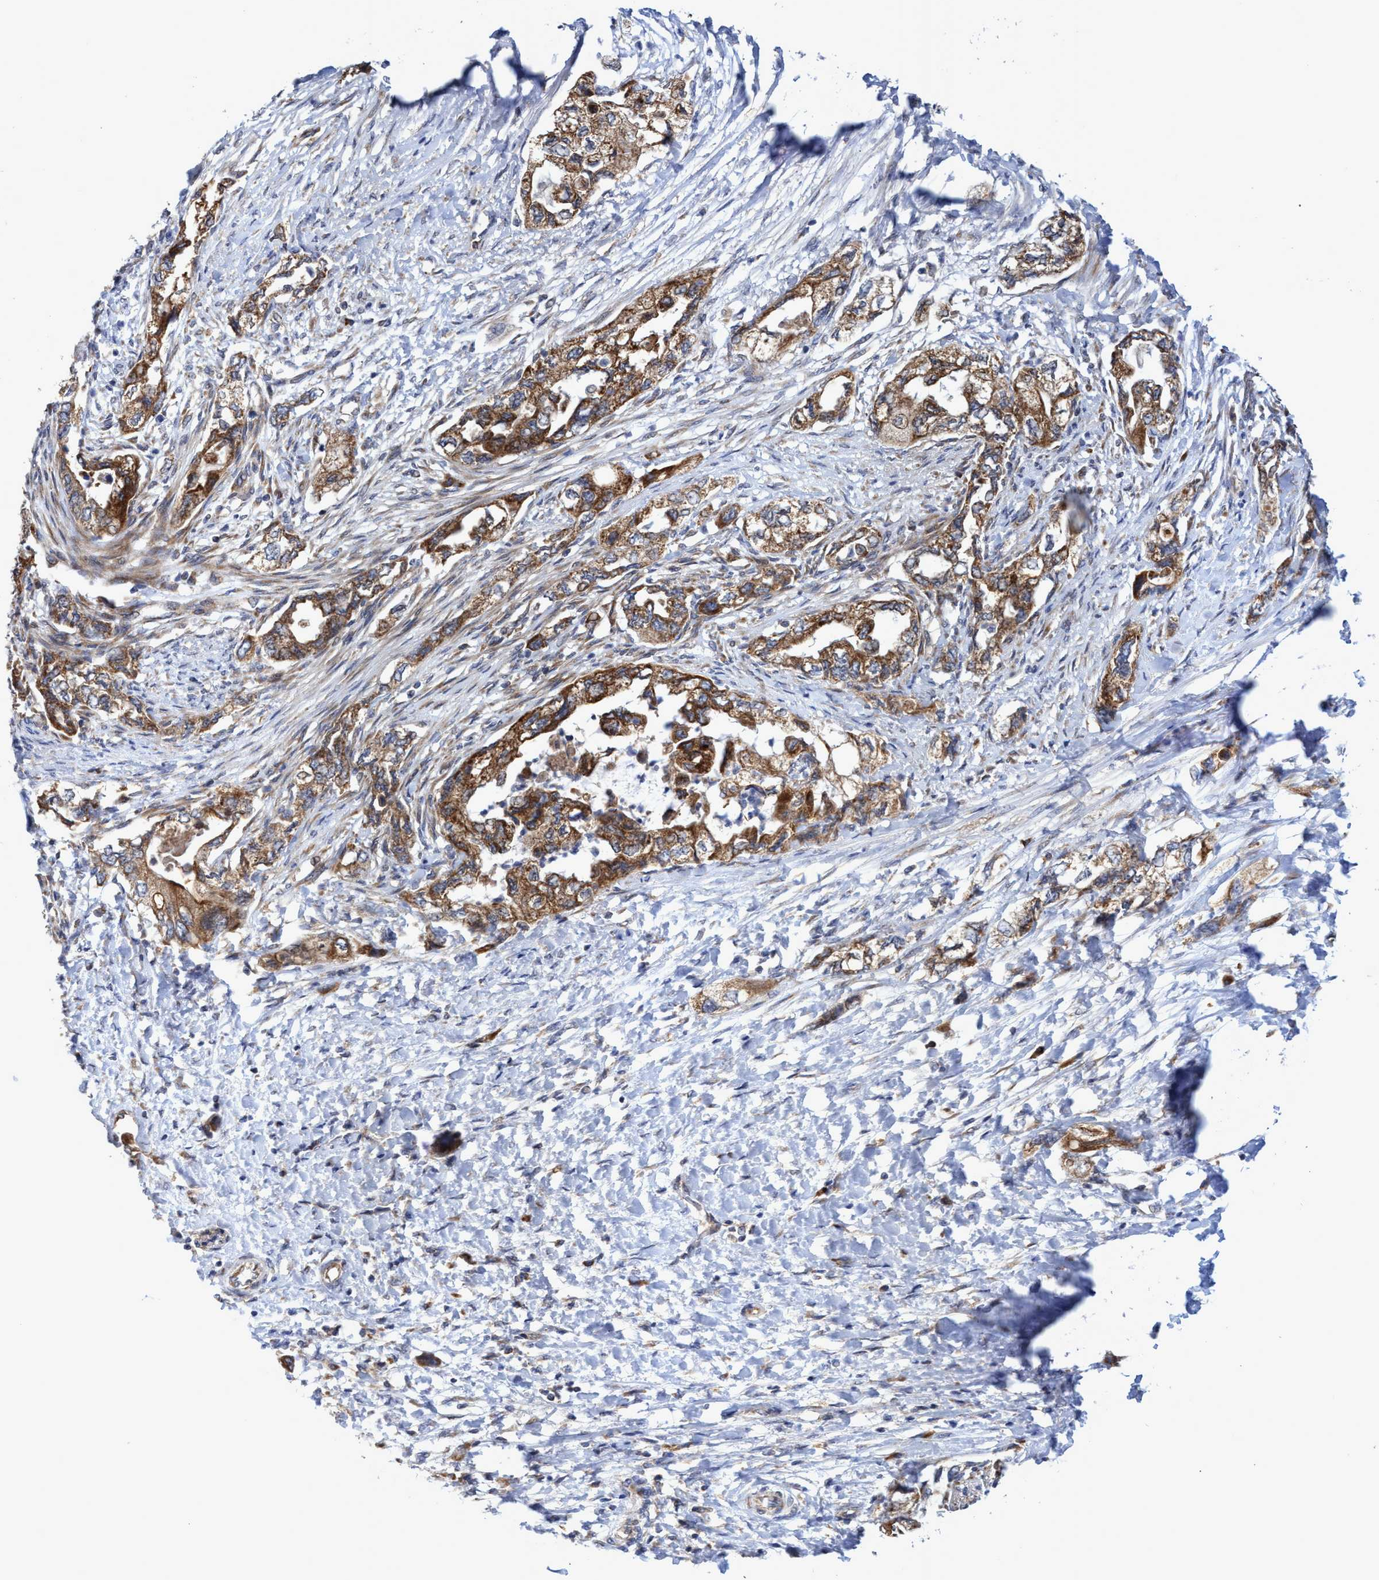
{"staining": {"intensity": "moderate", "quantity": ">75%", "location": "cytoplasmic/membranous"}, "tissue": "pancreatic cancer", "cell_type": "Tumor cells", "image_type": "cancer", "snomed": [{"axis": "morphology", "description": "Adenocarcinoma, NOS"}, {"axis": "topography", "description": "Pancreas"}], "caption": "Pancreatic adenocarcinoma tissue demonstrates moderate cytoplasmic/membranous staining in approximately >75% of tumor cells, visualized by immunohistochemistry.", "gene": "NAT16", "patient": {"sex": "female", "age": 73}}